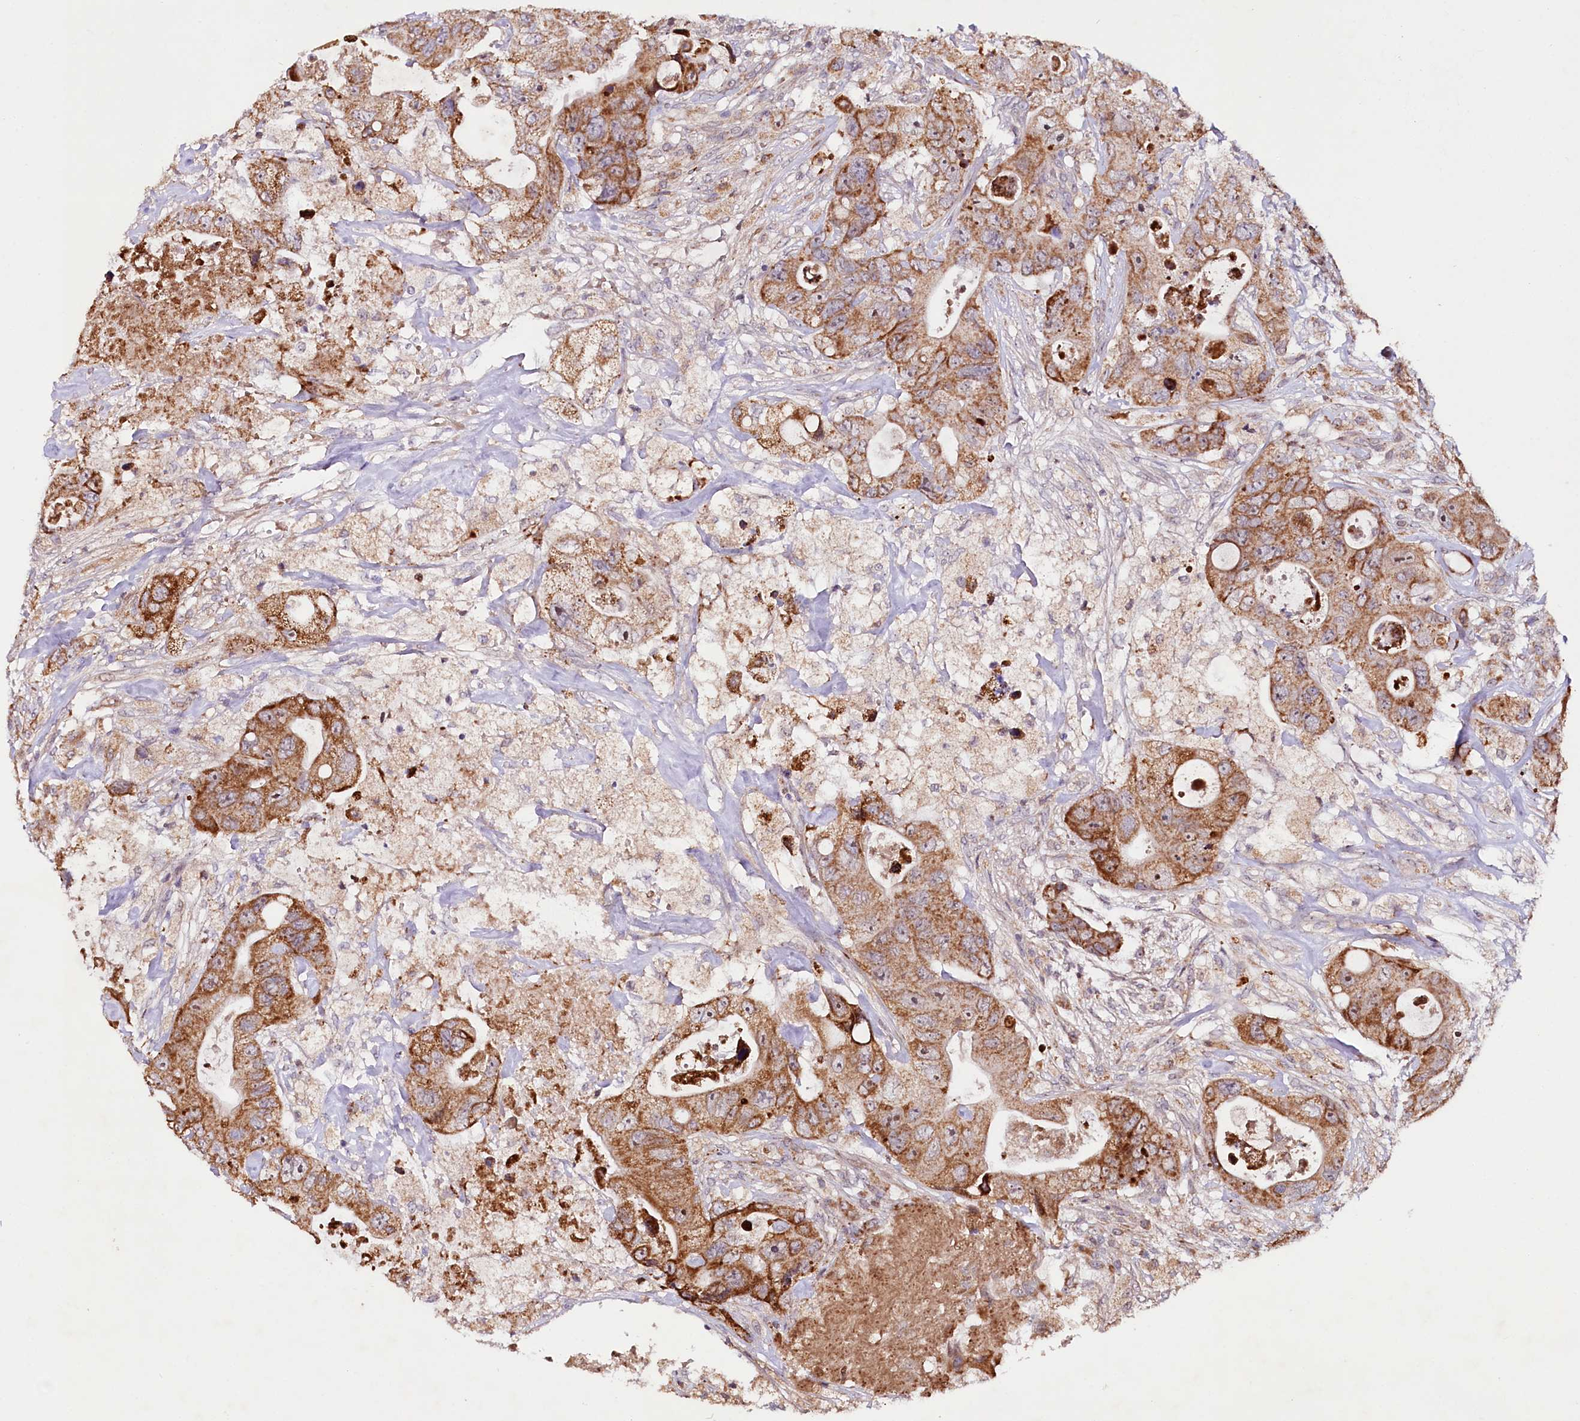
{"staining": {"intensity": "moderate", "quantity": ">75%", "location": "cytoplasmic/membranous"}, "tissue": "colorectal cancer", "cell_type": "Tumor cells", "image_type": "cancer", "snomed": [{"axis": "morphology", "description": "Adenocarcinoma, NOS"}, {"axis": "topography", "description": "Colon"}], "caption": "A brown stain highlights moderate cytoplasmic/membranous positivity of a protein in colorectal adenocarcinoma tumor cells.", "gene": "ST7", "patient": {"sex": "female", "age": 46}}